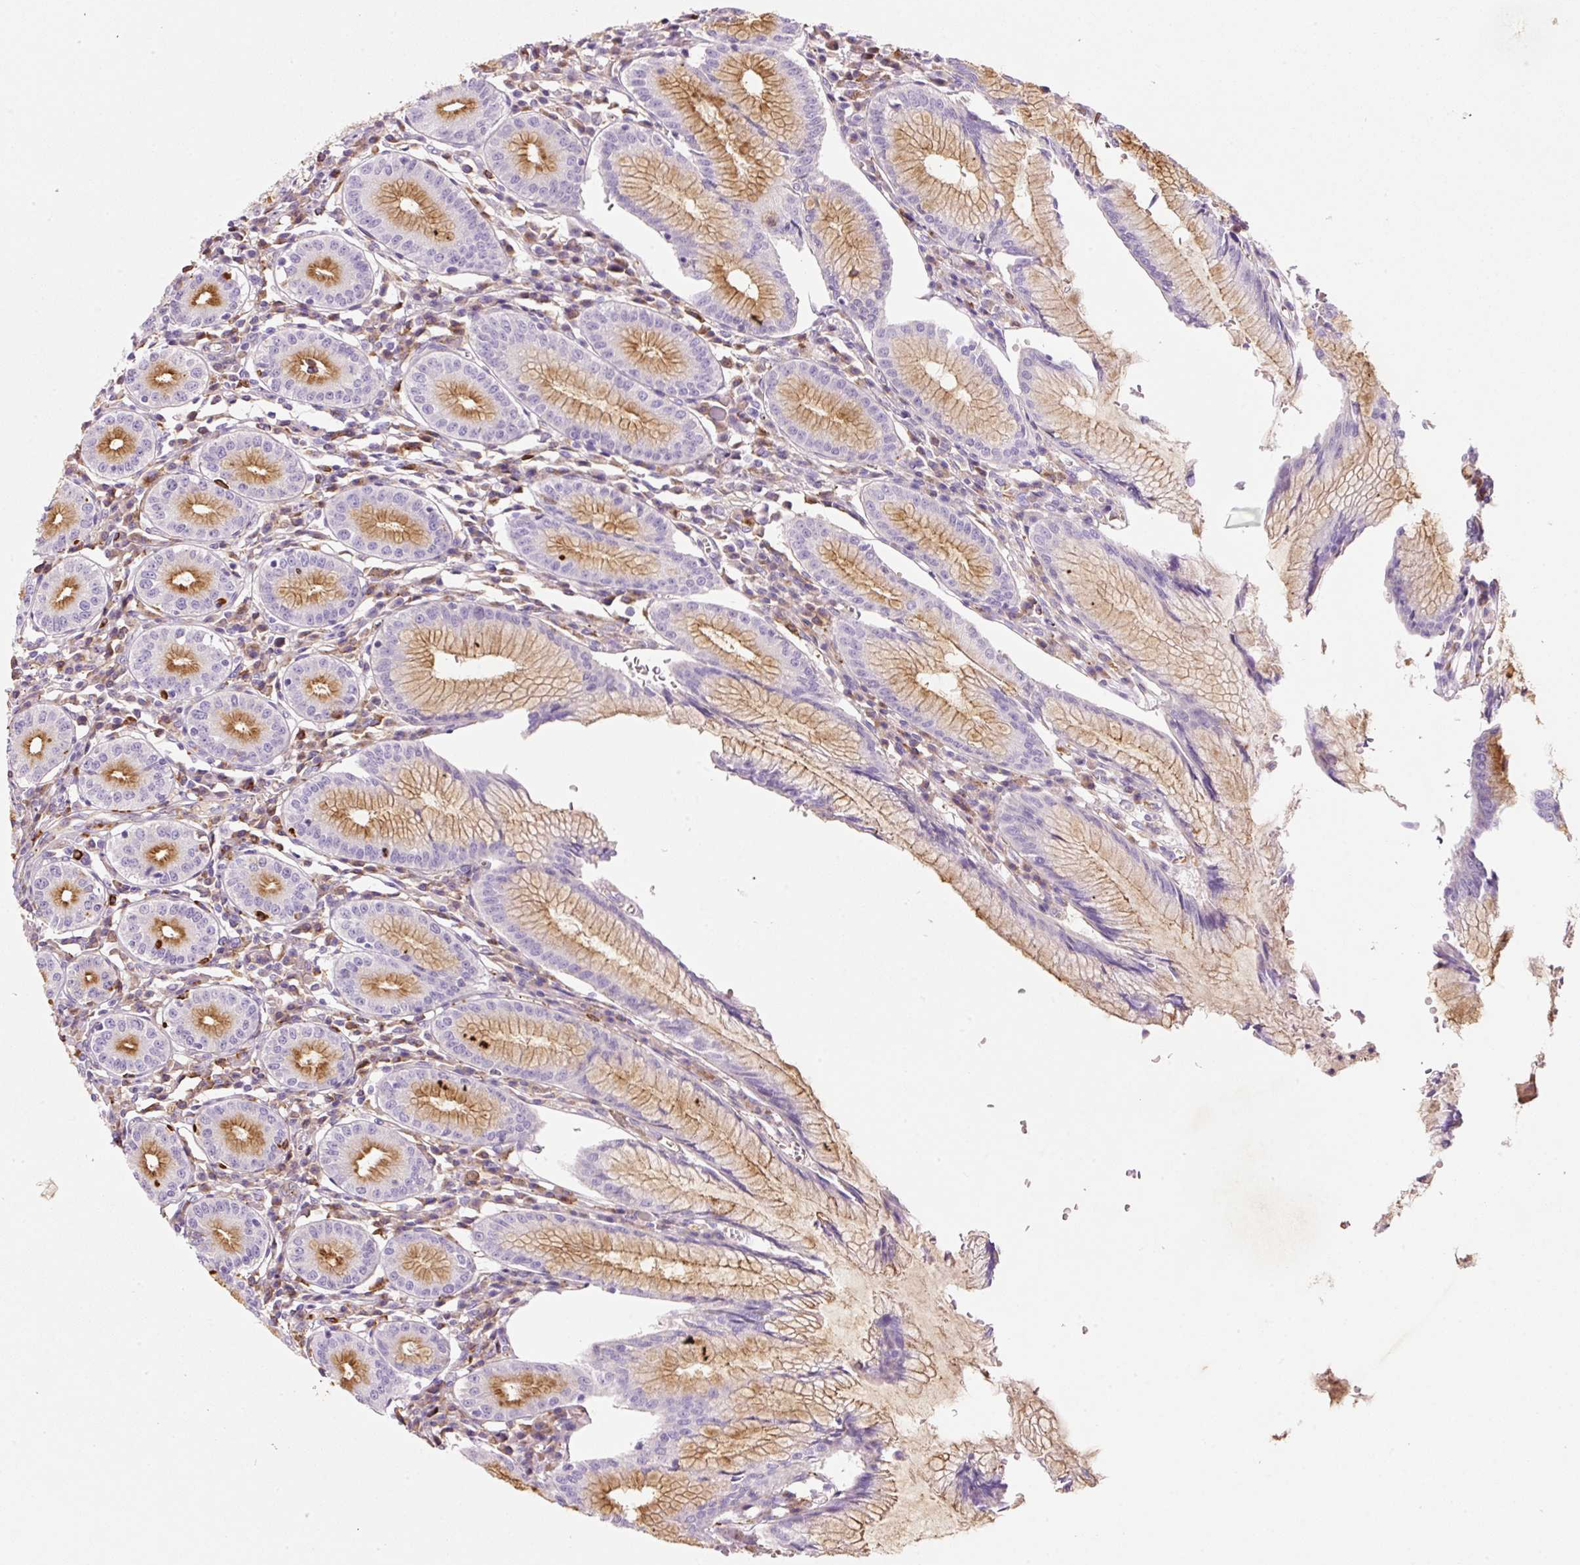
{"staining": {"intensity": "strong", "quantity": ">75%", "location": "cytoplasmic/membranous"}, "tissue": "stomach", "cell_type": "Glandular cells", "image_type": "normal", "snomed": [{"axis": "morphology", "description": "Normal tissue, NOS"}, {"axis": "topography", "description": "Stomach"}], "caption": "IHC (DAB) staining of unremarkable human stomach exhibits strong cytoplasmic/membranous protein expression in about >75% of glandular cells. Using DAB (3,3'-diaminobenzidine) (brown) and hematoxylin (blue) stains, captured at high magnification using brightfield microscopy.", "gene": "TMC8", "patient": {"sex": "male", "age": 55}}